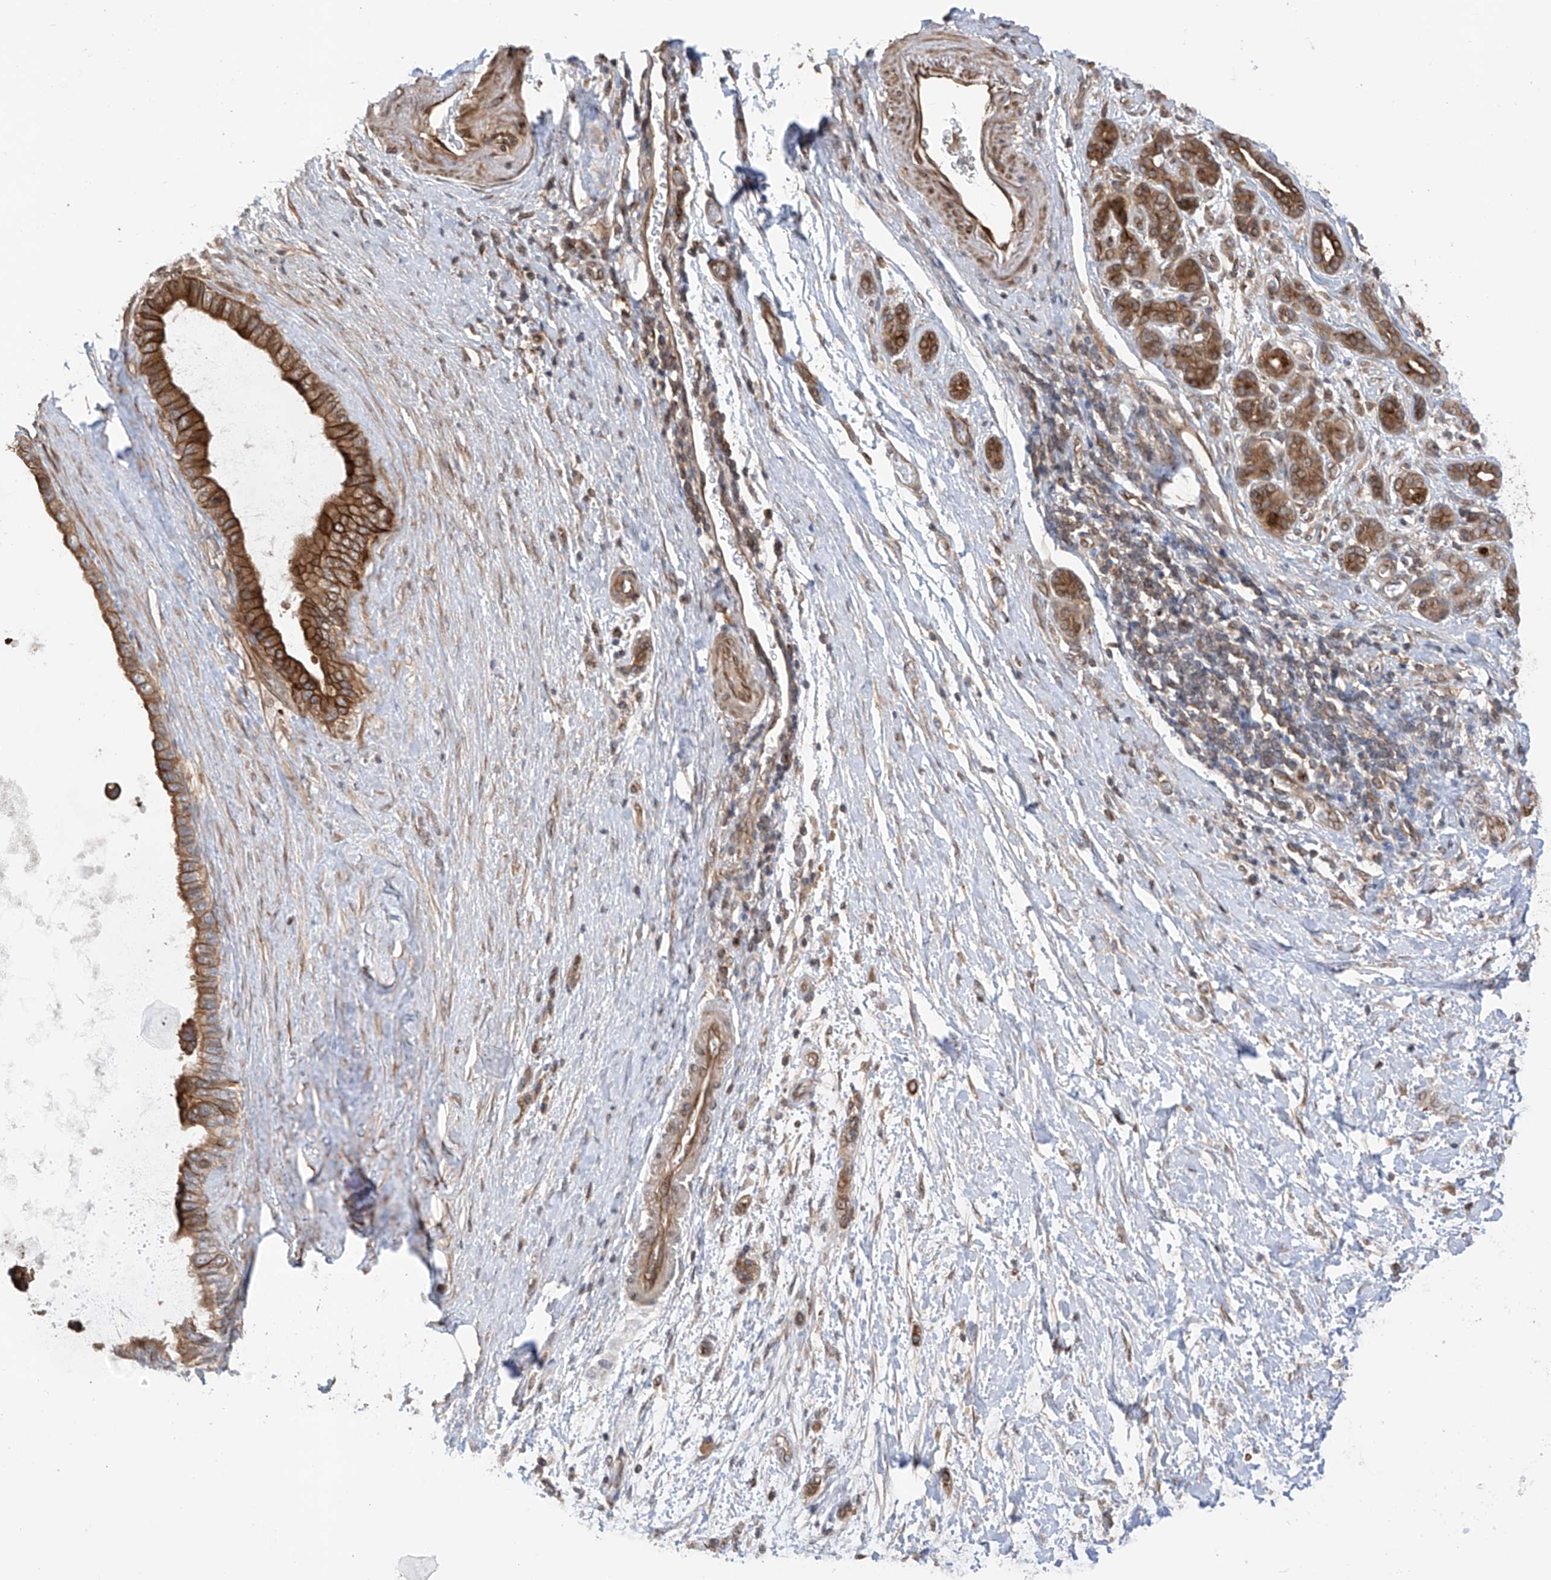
{"staining": {"intensity": "strong", "quantity": ">75%", "location": "cytoplasmic/membranous"}, "tissue": "pancreatic cancer", "cell_type": "Tumor cells", "image_type": "cancer", "snomed": [{"axis": "morphology", "description": "Adenocarcinoma, NOS"}, {"axis": "topography", "description": "Pancreas"}], "caption": "IHC of adenocarcinoma (pancreatic) shows high levels of strong cytoplasmic/membranous staining in about >75% of tumor cells. (DAB (3,3'-diaminobenzidine) IHC with brightfield microscopy, high magnification).", "gene": "RPAIN", "patient": {"sex": "female", "age": 72}}